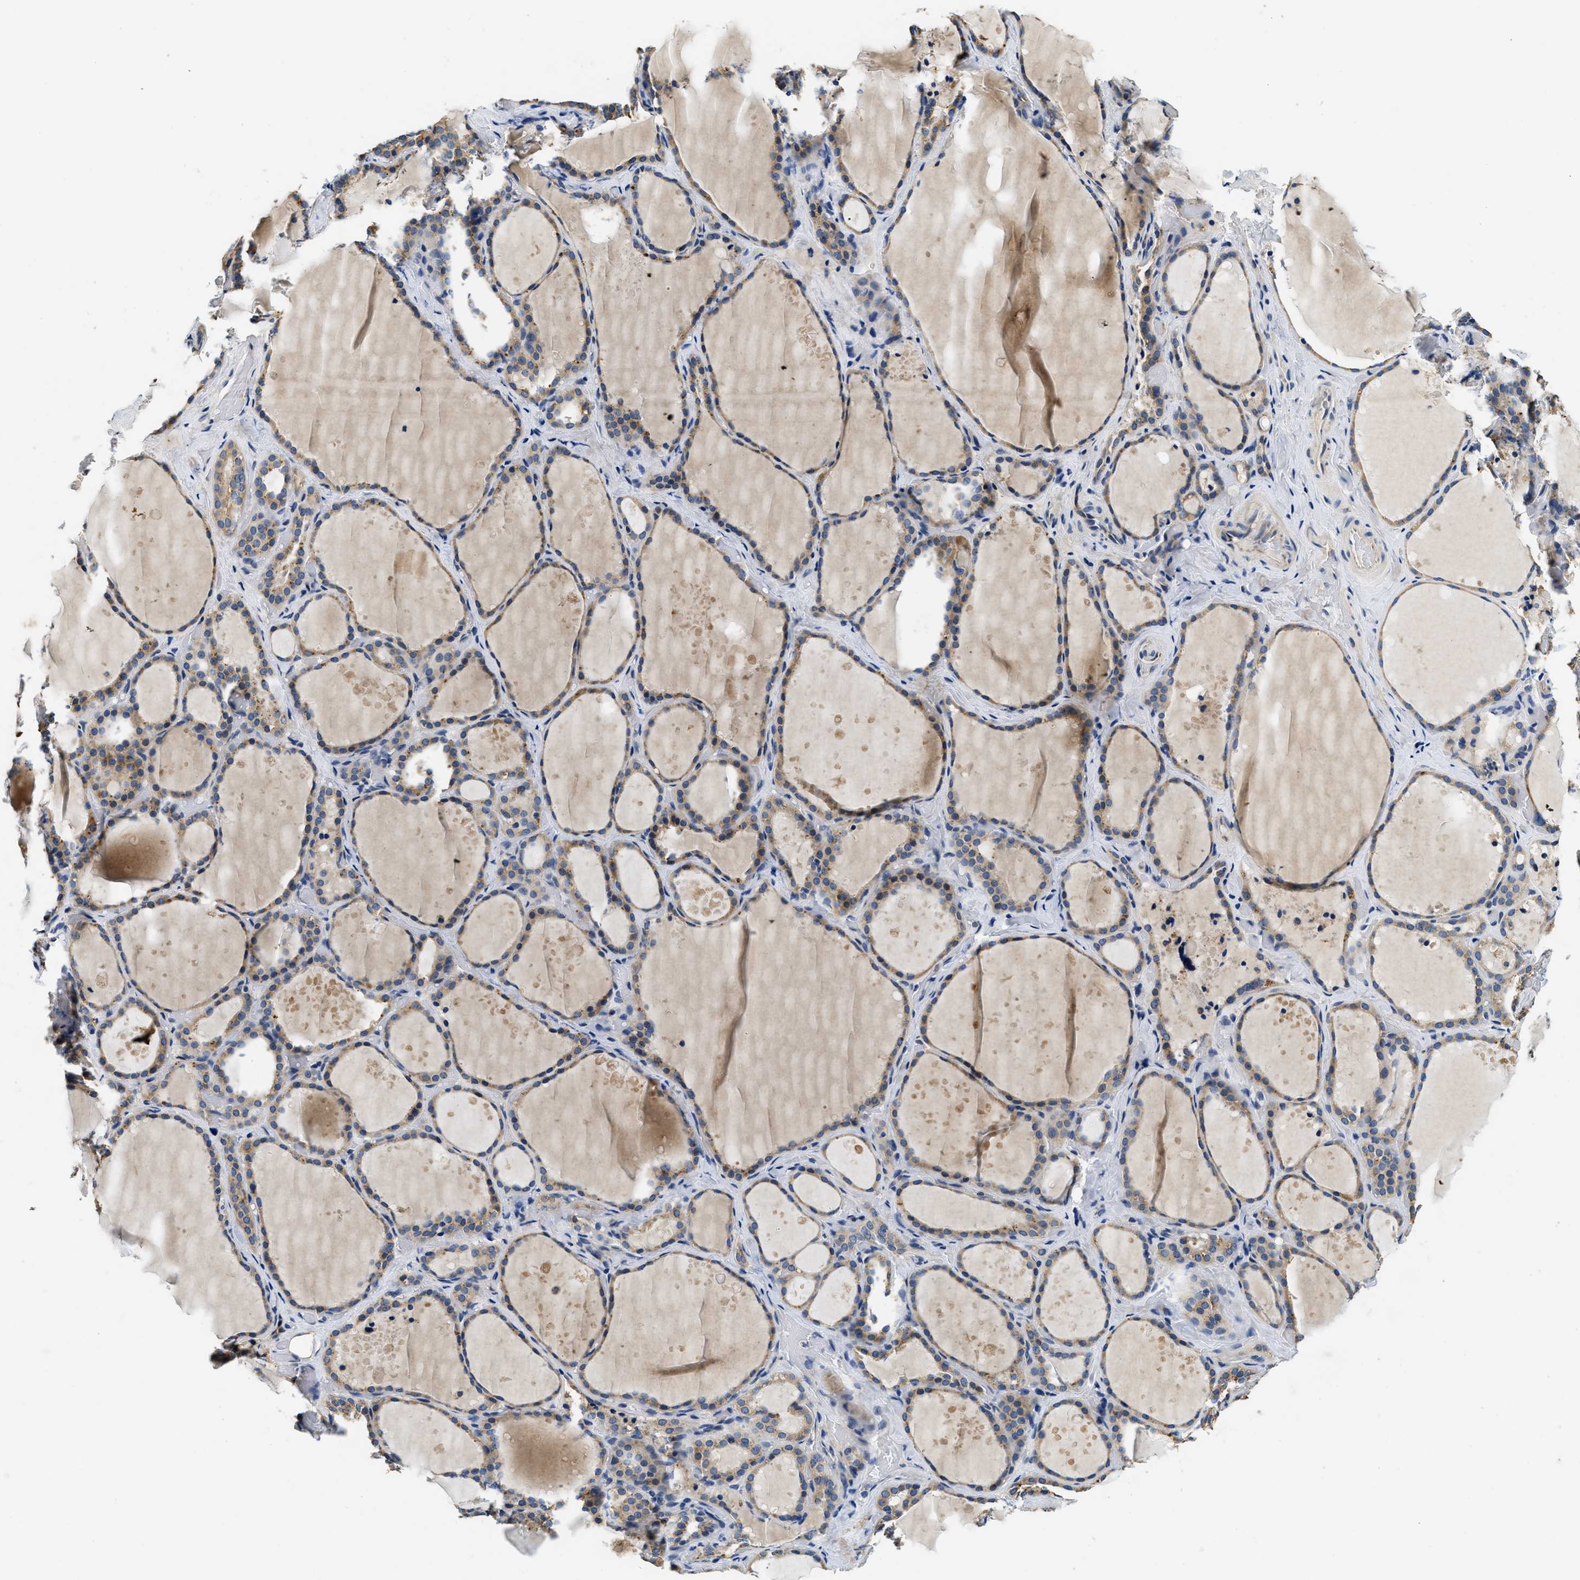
{"staining": {"intensity": "moderate", "quantity": "25%-75%", "location": "cytoplasmic/membranous"}, "tissue": "thyroid gland", "cell_type": "Glandular cells", "image_type": "normal", "snomed": [{"axis": "morphology", "description": "Normal tissue, NOS"}, {"axis": "topography", "description": "Thyroid gland"}], "caption": "High-power microscopy captured an IHC micrograph of benign thyroid gland, revealing moderate cytoplasmic/membranous positivity in approximately 25%-75% of glandular cells.", "gene": "ALDH3A2", "patient": {"sex": "female", "age": 44}}